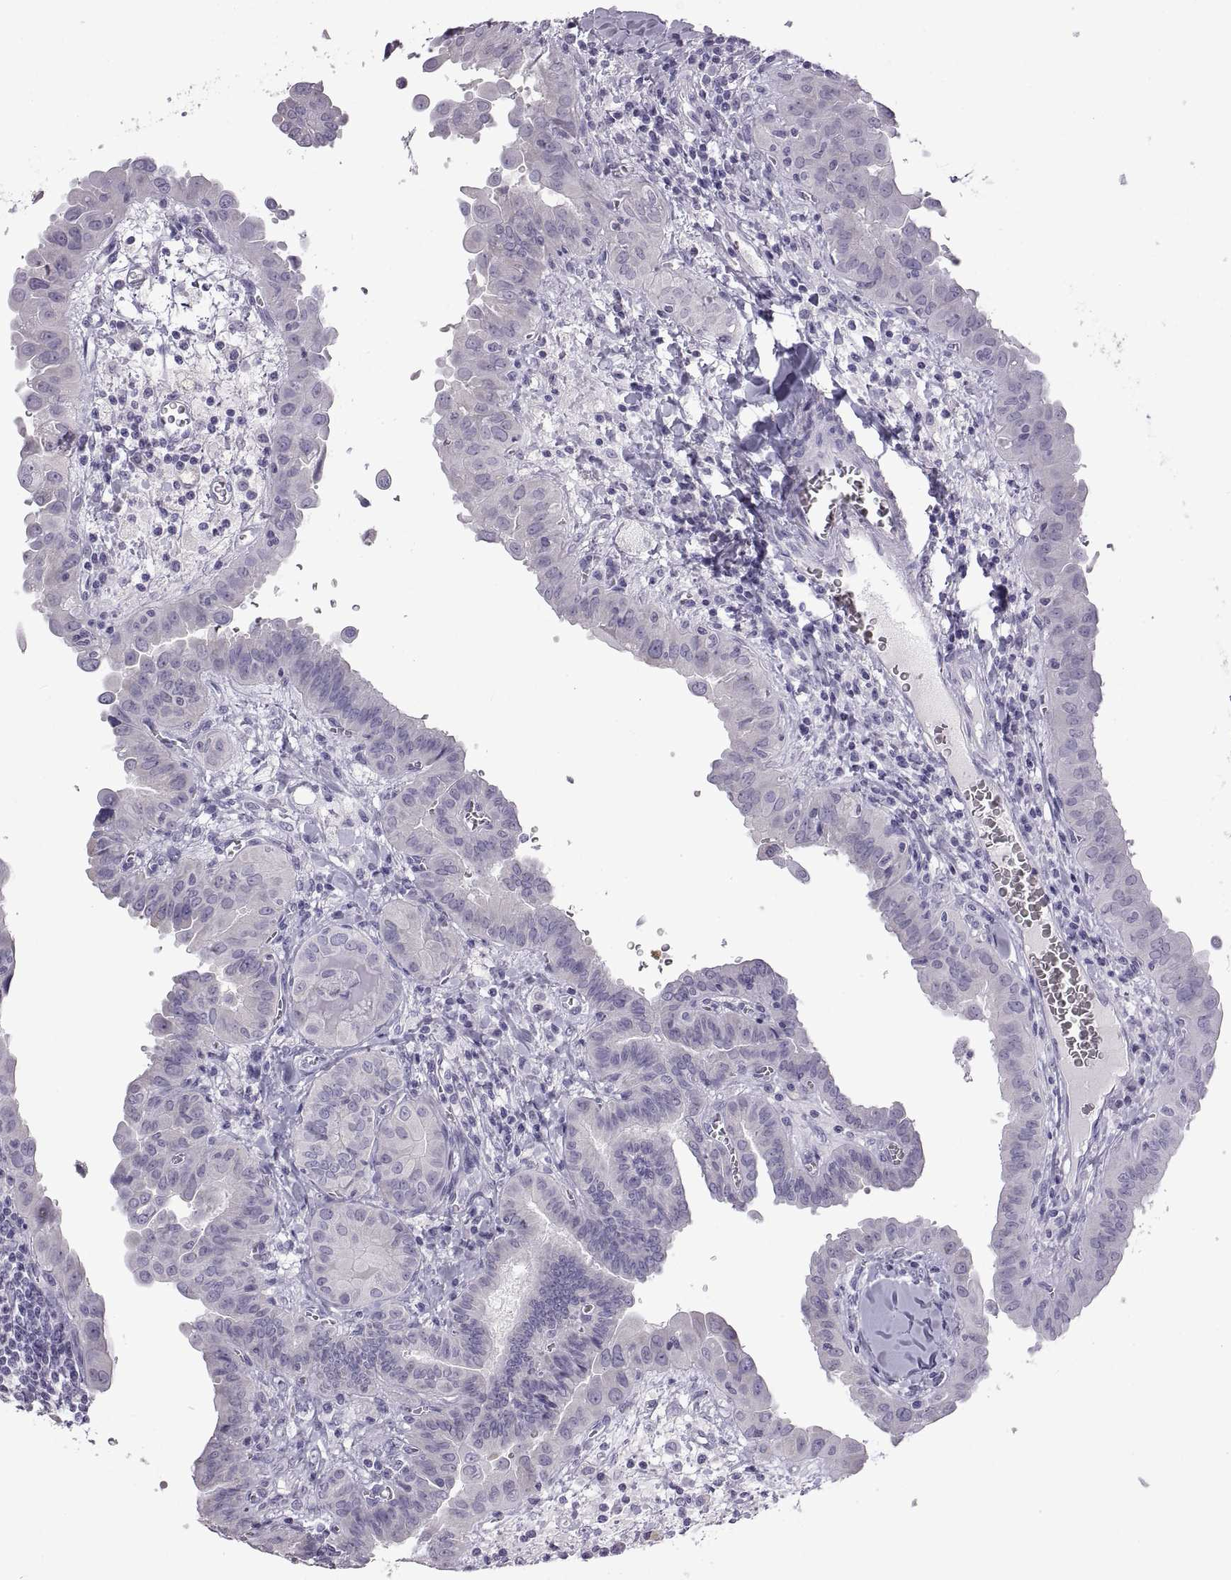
{"staining": {"intensity": "negative", "quantity": "none", "location": "none"}, "tissue": "thyroid cancer", "cell_type": "Tumor cells", "image_type": "cancer", "snomed": [{"axis": "morphology", "description": "Papillary adenocarcinoma, NOS"}, {"axis": "topography", "description": "Thyroid gland"}], "caption": "The IHC micrograph has no significant staining in tumor cells of thyroid papillary adenocarcinoma tissue.", "gene": "RDM1", "patient": {"sex": "female", "age": 37}}